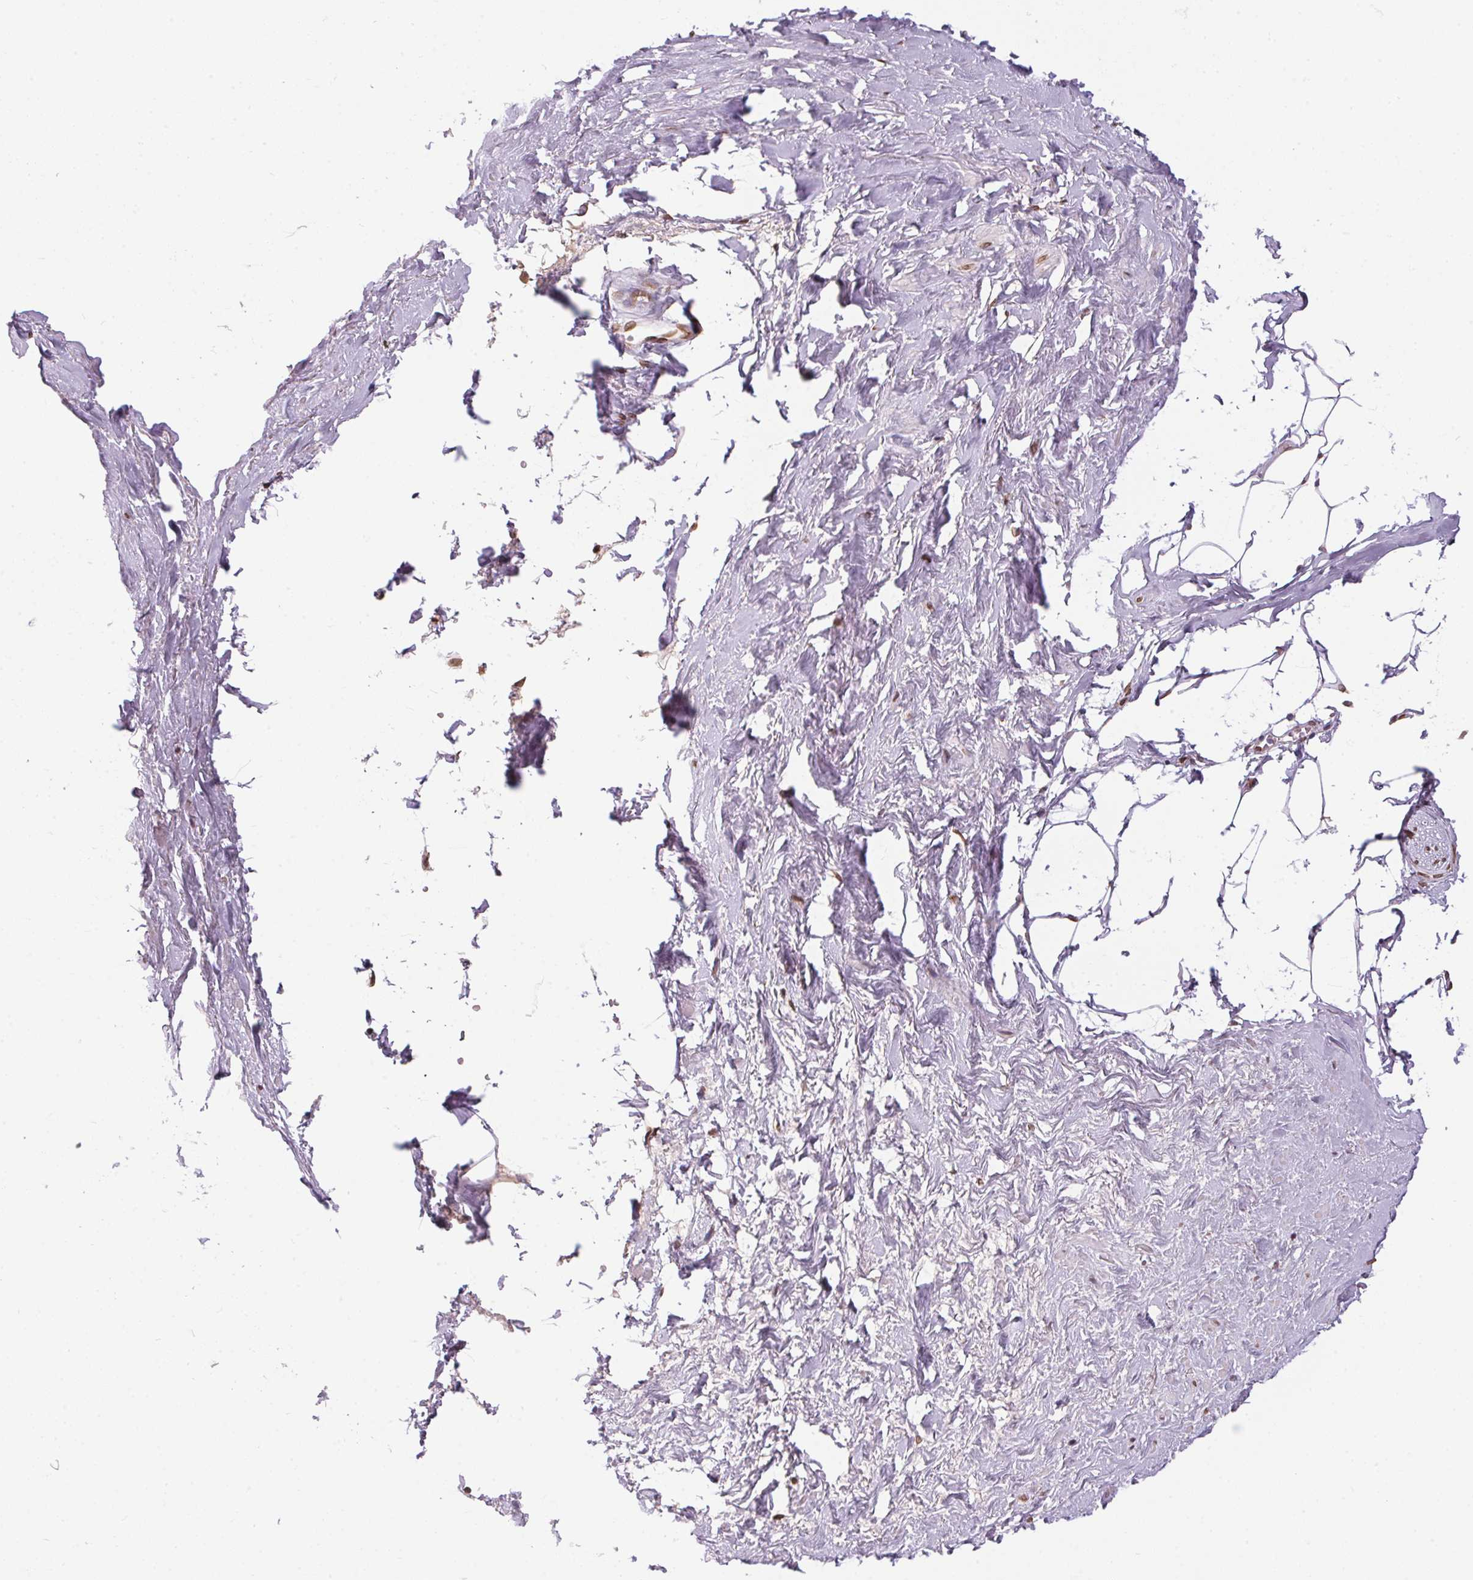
{"staining": {"intensity": "negative", "quantity": "none", "location": "none"}, "tissue": "adipose tissue", "cell_type": "Adipocytes", "image_type": "normal", "snomed": [{"axis": "morphology", "description": "Normal tissue, NOS"}, {"axis": "topography", "description": "Prostate"}, {"axis": "topography", "description": "Peripheral nerve tissue"}], "caption": "Adipocytes show no significant staining in benign adipose tissue. (DAB (3,3'-diaminobenzidine) IHC visualized using brightfield microscopy, high magnification).", "gene": "TMEM175", "patient": {"sex": "male", "age": 55}}